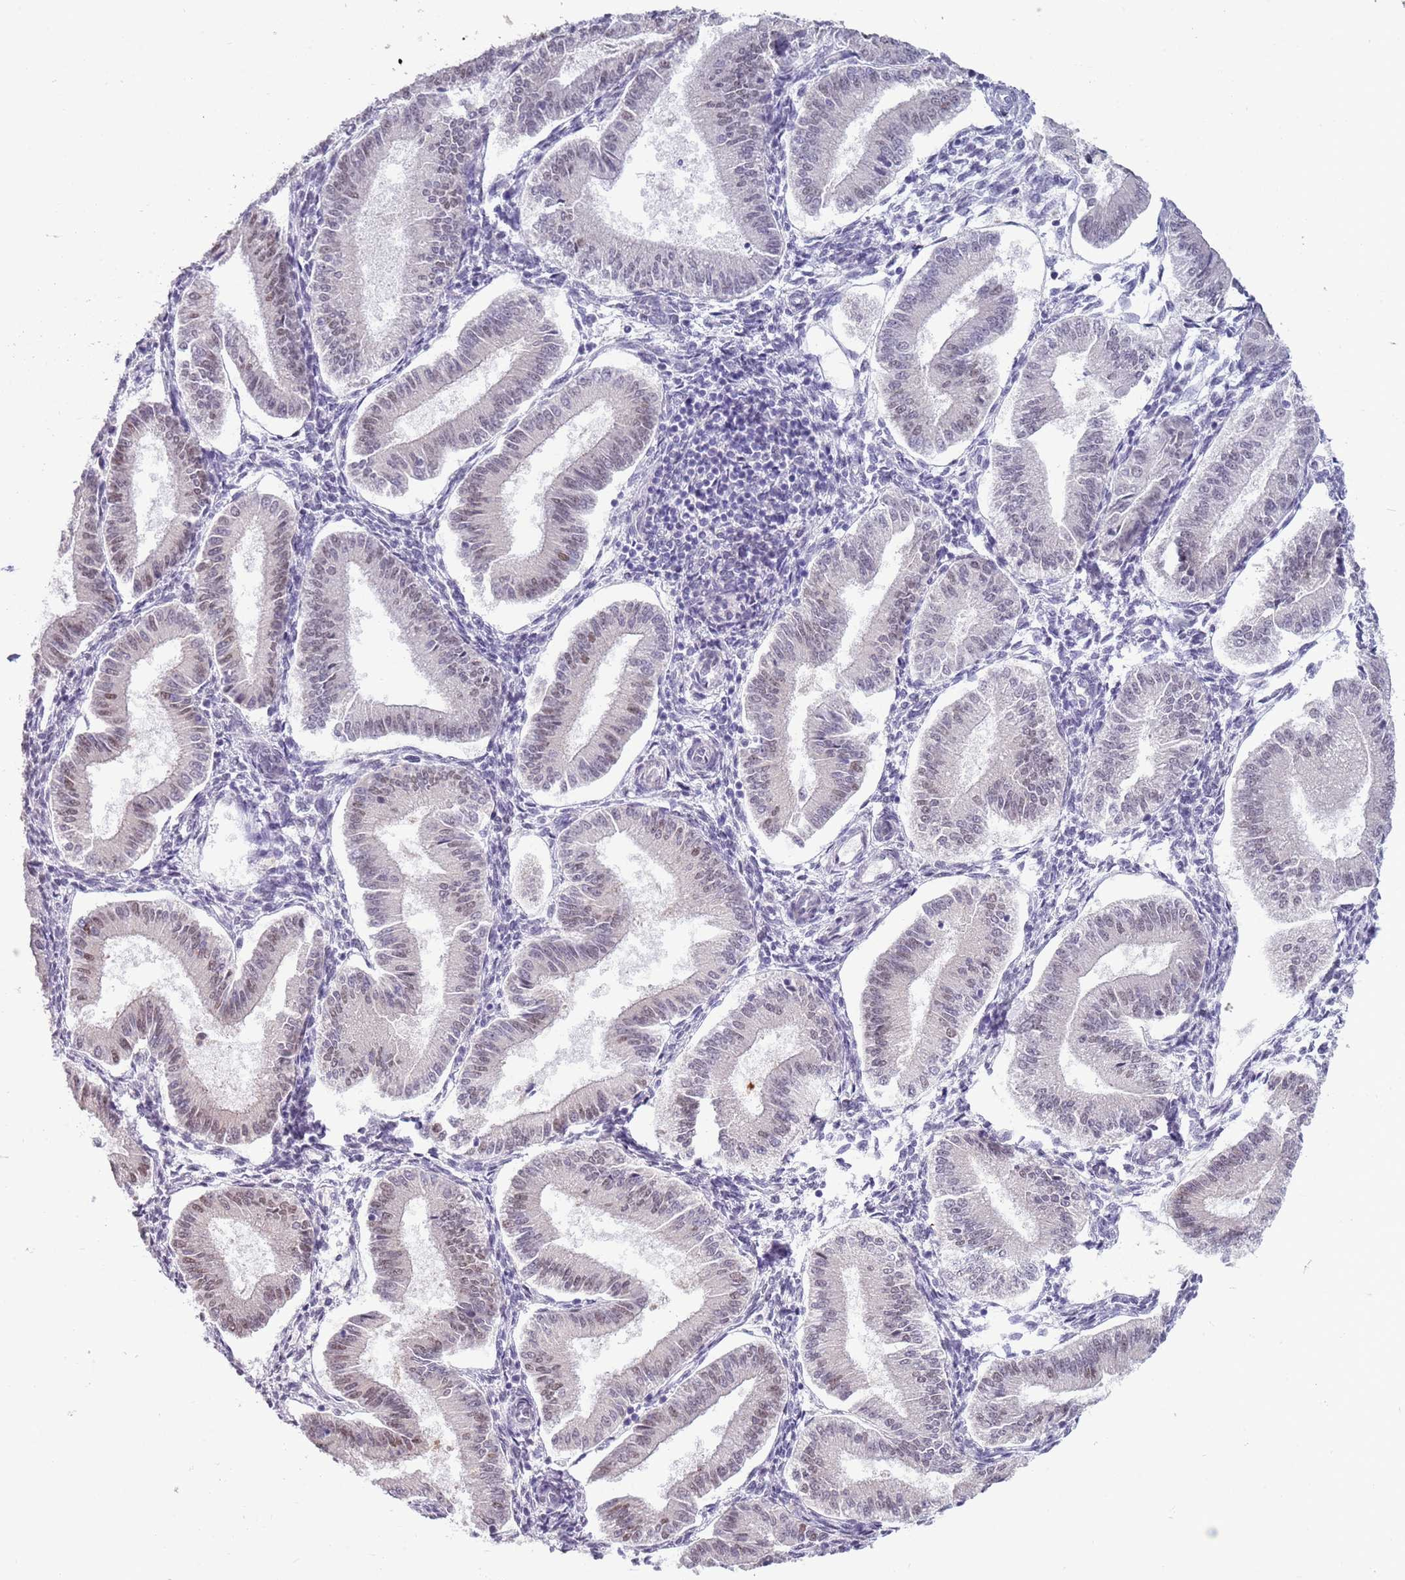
{"staining": {"intensity": "negative", "quantity": "none", "location": "none"}, "tissue": "endometrium", "cell_type": "Cells in endometrial stroma", "image_type": "normal", "snomed": [{"axis": "morphology", "description": "Normal tissue, NOS"}, {"axis": "topography", "description": "Endometrium"}], "caption": "High power microscopy image of an immunohistochemistry (IHC) histopathology image of unremarkable endometrium, revealing no significant expression in cells in endometrial stroma. The staining is performed using DAB brown chromogen with nuclei counter-stained in using hematoxylin.", "gene": "ENSG00000271254", "patient": {"sex": "female", "age": 39}}